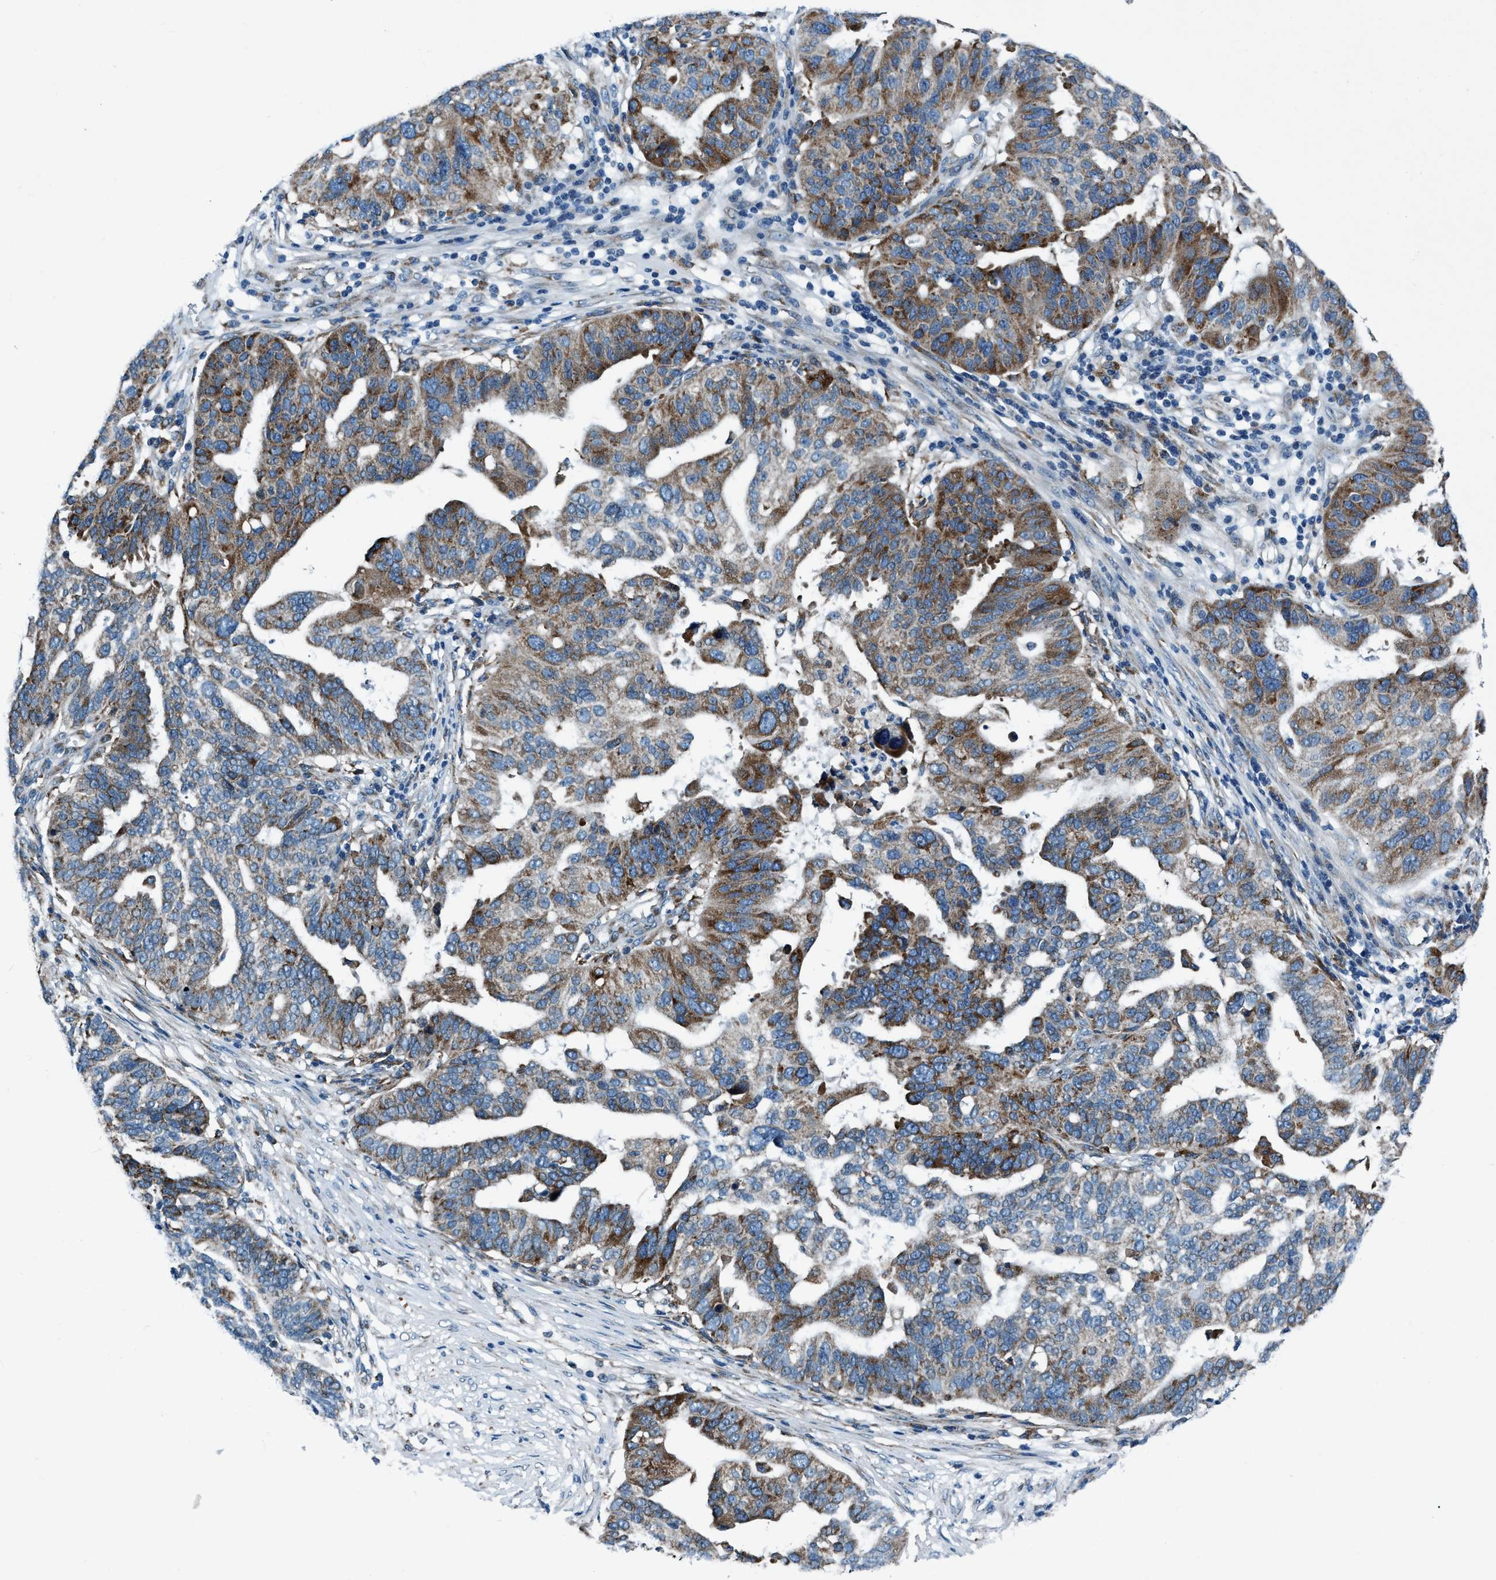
{"staining": {"intensity": "moderate", "quantity": "25%-75%", "location": "cytoplasmic/membranous"}, "tissue": "ovarian cancer", "cell_type": "Tumor cells", "image_type": "cancer", "snomed": [{"axis": "morphology", "description": "Cystadenocarcinoma, serous, NOS"}, {"axis": "topography", "description": "Ovary"}], "caption": "Ovarian cancer stained with IHC reveals moderate cytoplasmic/membranous positivity in approximately 25%-75% of tumor cells.", "gene": "ARMC9", "patient": {"sex": "female", "age": 59}}